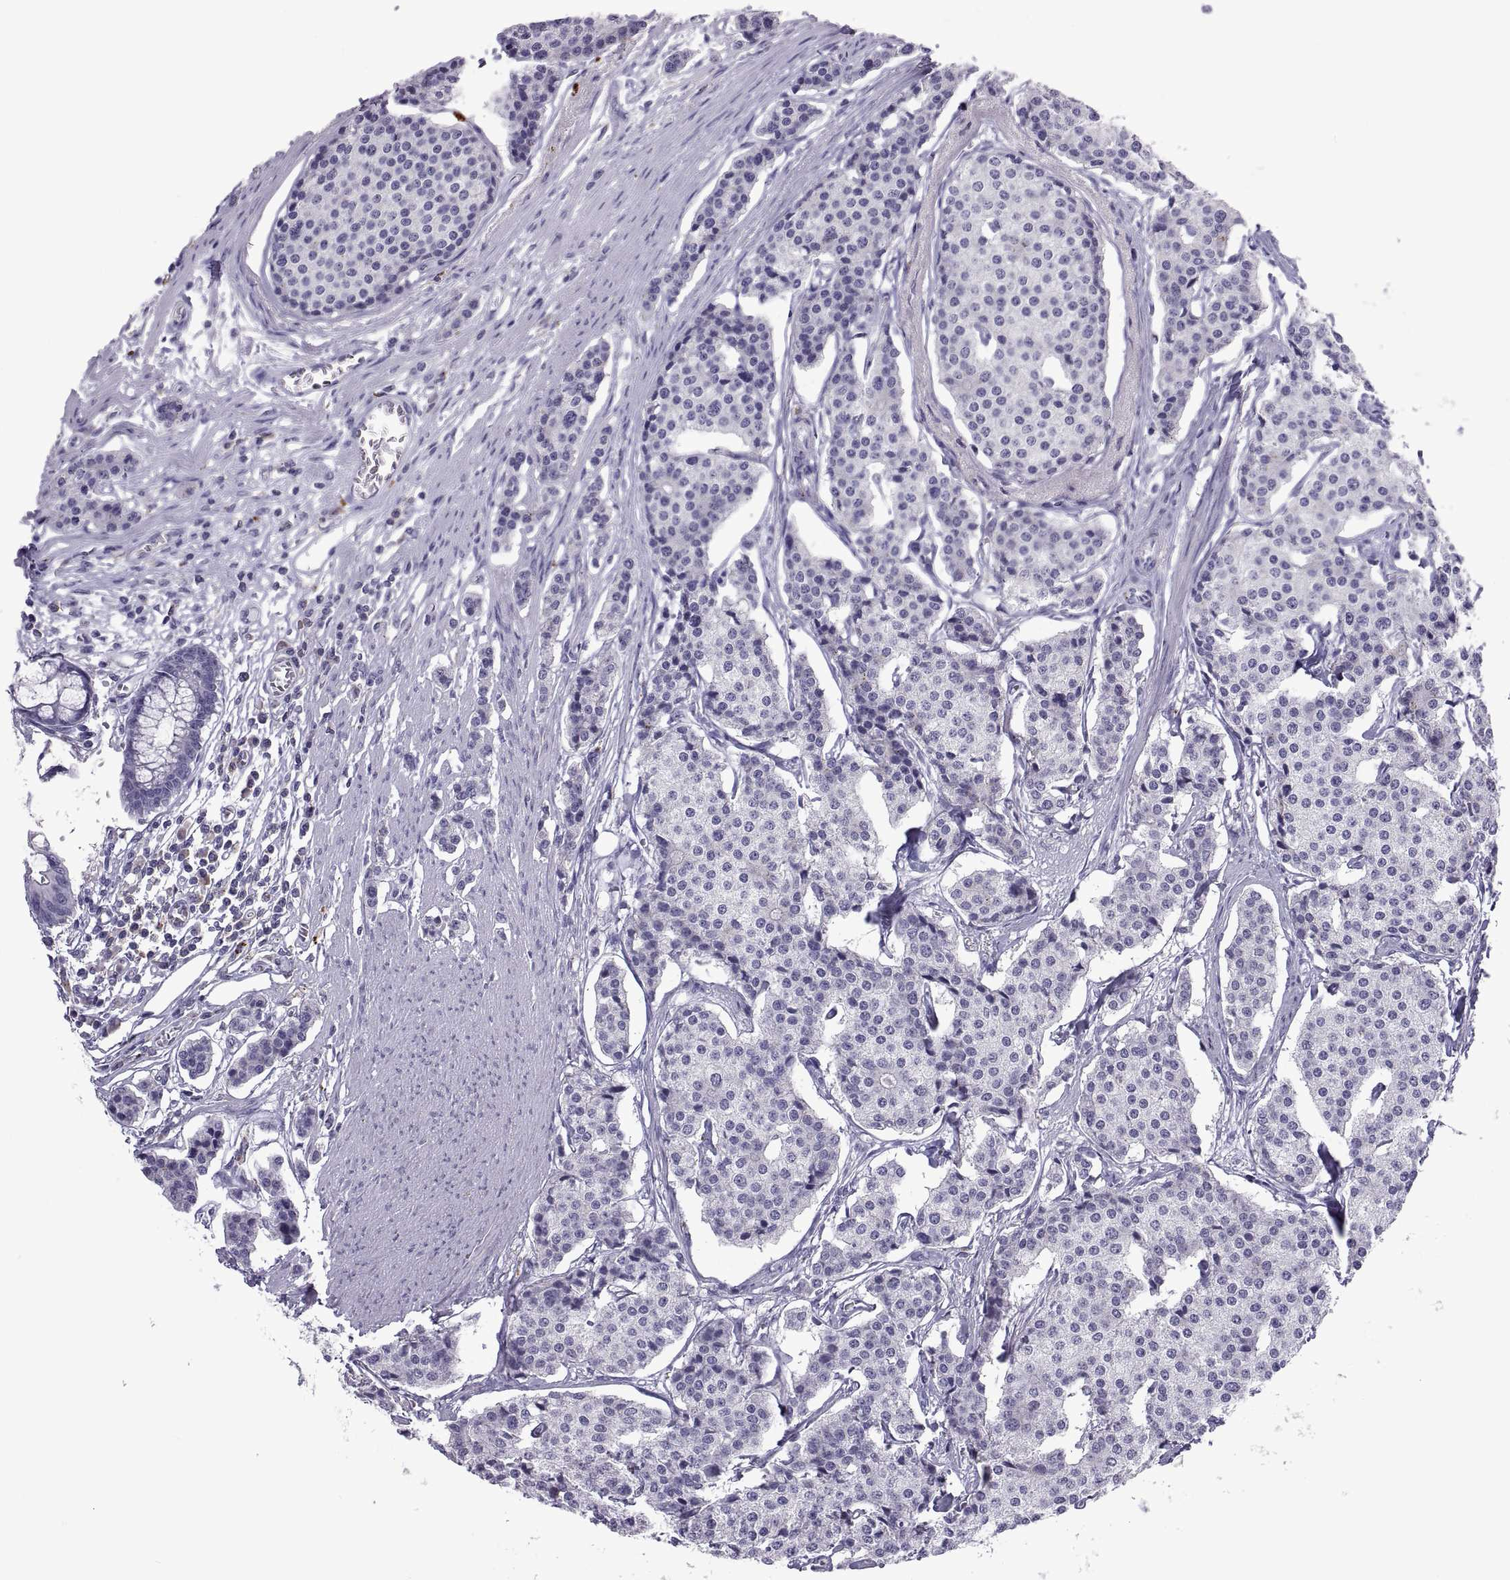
{"staining": {"intensity": "negative", "quantity": "none", "location": "none"}, "tissue": "carcinoid", "cell_type": "Tumor cells", "image_type": "cancer", "snomed": [{"axis": "morphology", "description": "Carcinoid, malignant, NOS"}, {"axis": "topography", "description": "Small intestine"}], "caption": "Photomicrograph shows no significant protein staining in tumor cells of carcinoid.", "gene": "RGS19", "patient": {"sex": "female", "age": 65}}